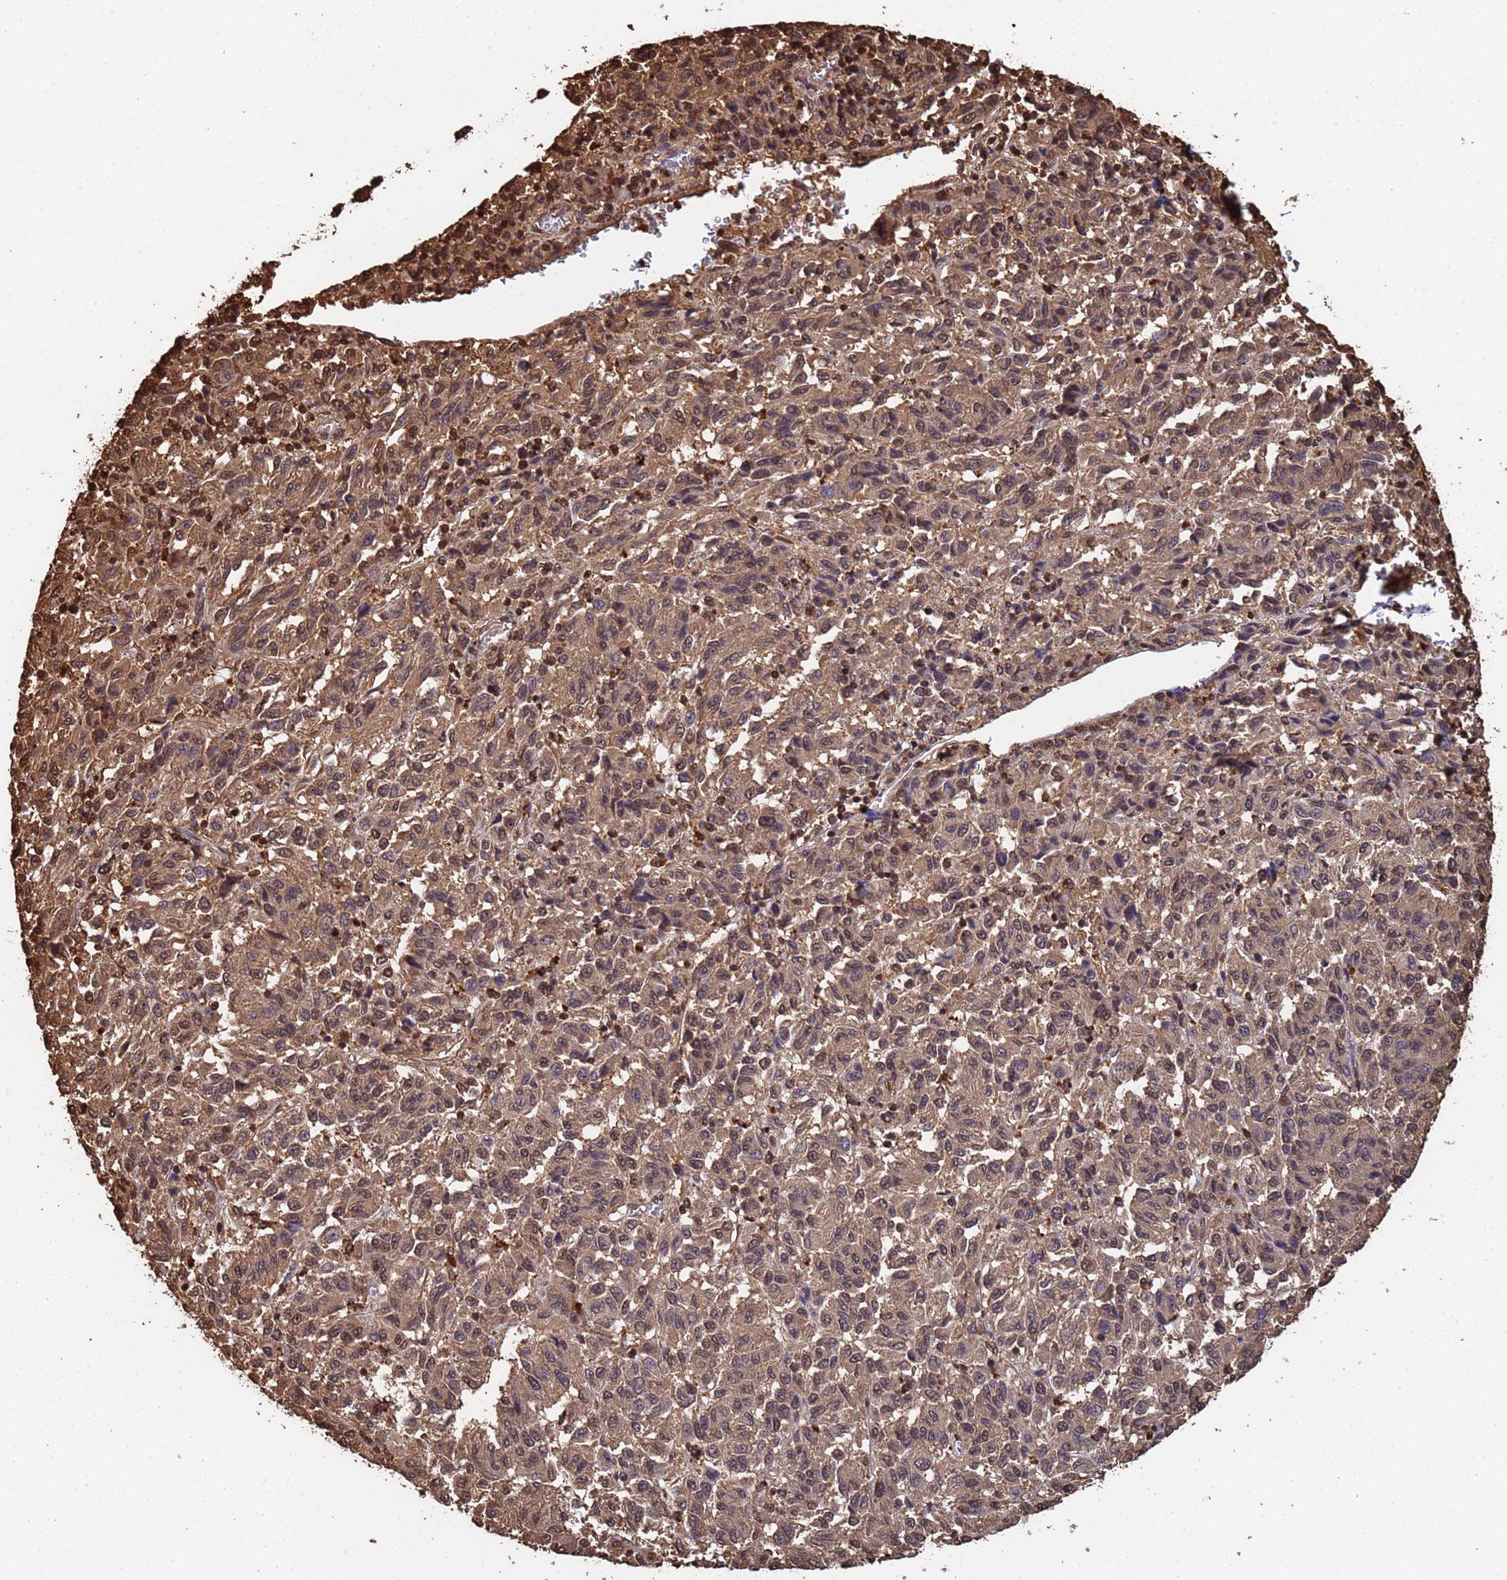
{"staining": {"intensity": "moderate", "quantity": ">75%", "location": "cytoplasmic/membranous,nuclear"}, "tissue": "melanoma", "cell_type": "Tumor cells", "image_type": "cancer", "snomed": [{"axis": "morphology", "description": "Malignant melanoma, Metastatic site"}, {"axis": "topography", "description": "Lung"}], "caption": "A histopathology image of melanoma stained for a protein demonstrates moderate cytoplasmic/membranous and nuclear brown staining in tumor cells.", "gene": "SUMO4", "patient": {"sex": "male", "age": 64}}